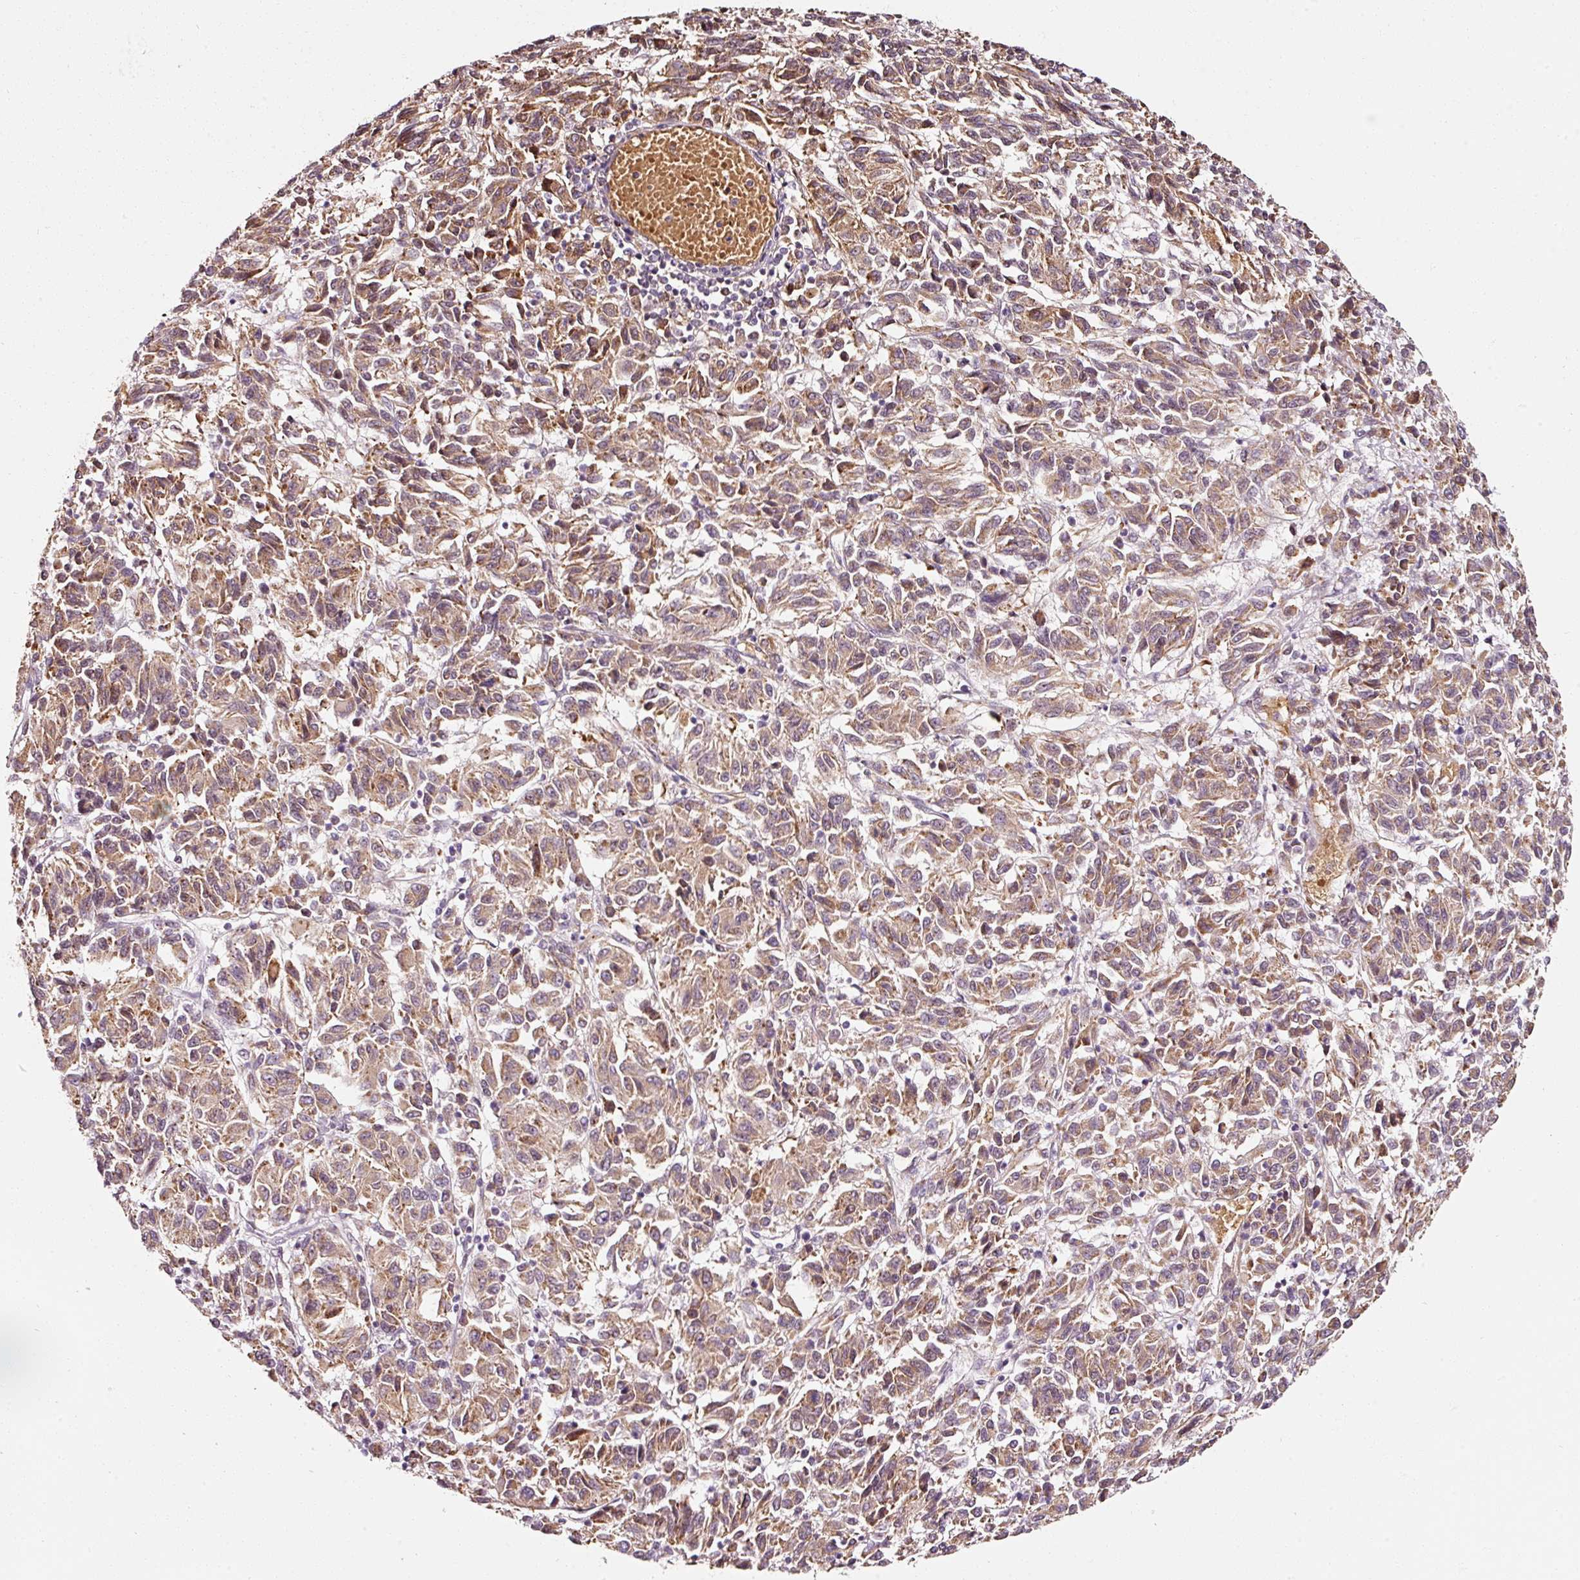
{"staining": {"intensity": "moderate", "quantity": ">75%", "location": "cytoplasmic/membranous"}, "tissue": "melanoma", "cell_type": "Tumor cells", "image_type": "cancer", "snomed": [{"axis": "morphology", "description": "Malignant melanoma, Metastatic site"}, {"axis": "topography", "description": "Lung"}], "caption": "Malignant melanoma (metastatic site) stained for a protein (brown) demonstrates moderate cytoplasmic/membranous positive positivity in about >75% of tumor cells.", "gene": "ZNF460", "patient": {"sex": "male", "age": 64}}